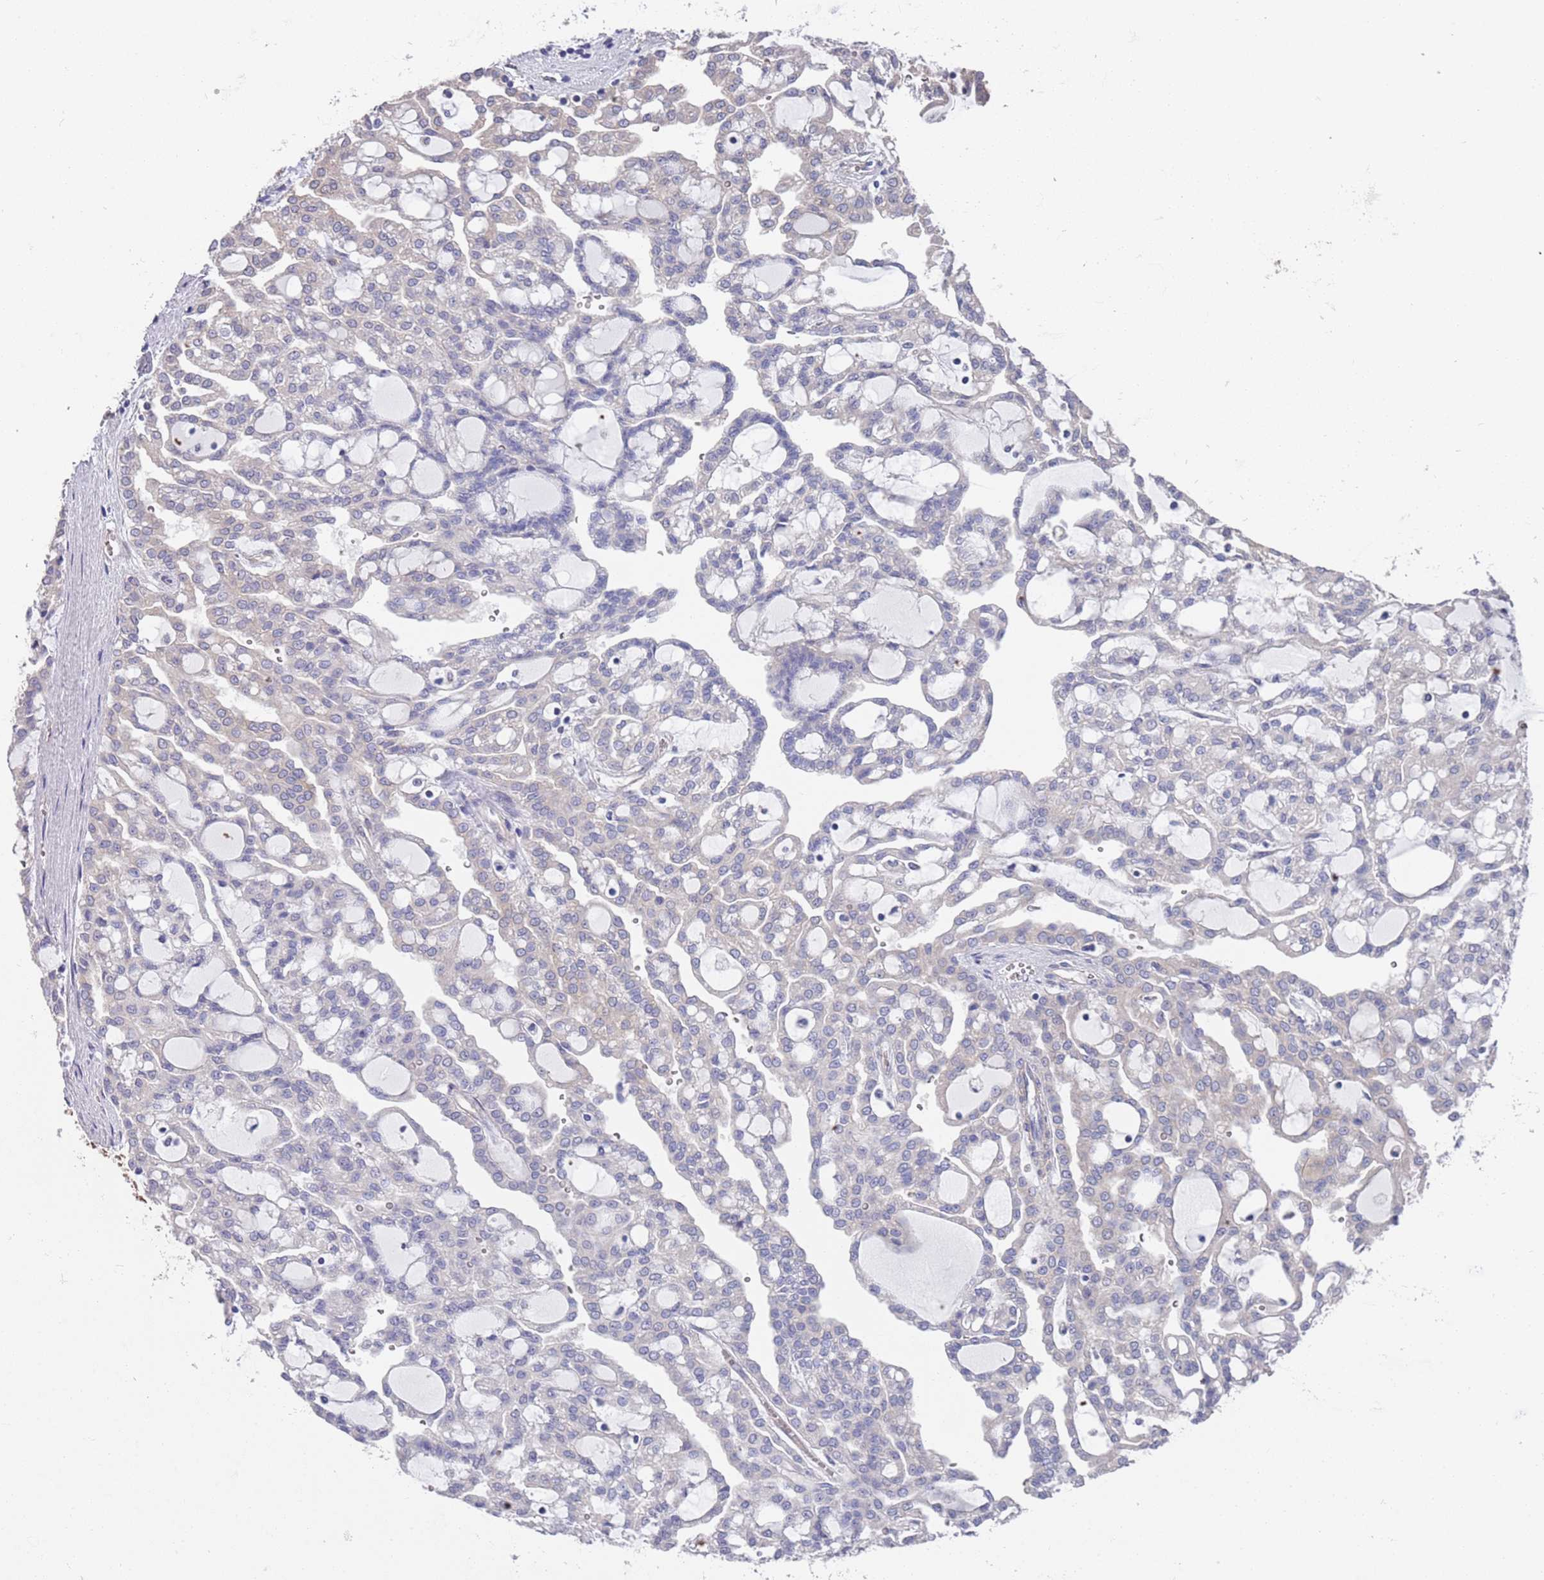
{"staining": {"intensity": "negative", "quantity": "none", "location": "none"}, "tissue": "renal cancer", "cell_type": "Tumor cells", "image_type": "cancer", "snomed": [{"axis": "morphology", "description": "Adenocarcinoma, NOS"}, {"axis": "topography", "description": "Kidney"}], "caption": "The IHC image has no significant positivity in tumor cells of renal cancer (adenocarcinoma) tissue.", "gene": "ANK2", "patient": {"sex": "male", "age": 63}}